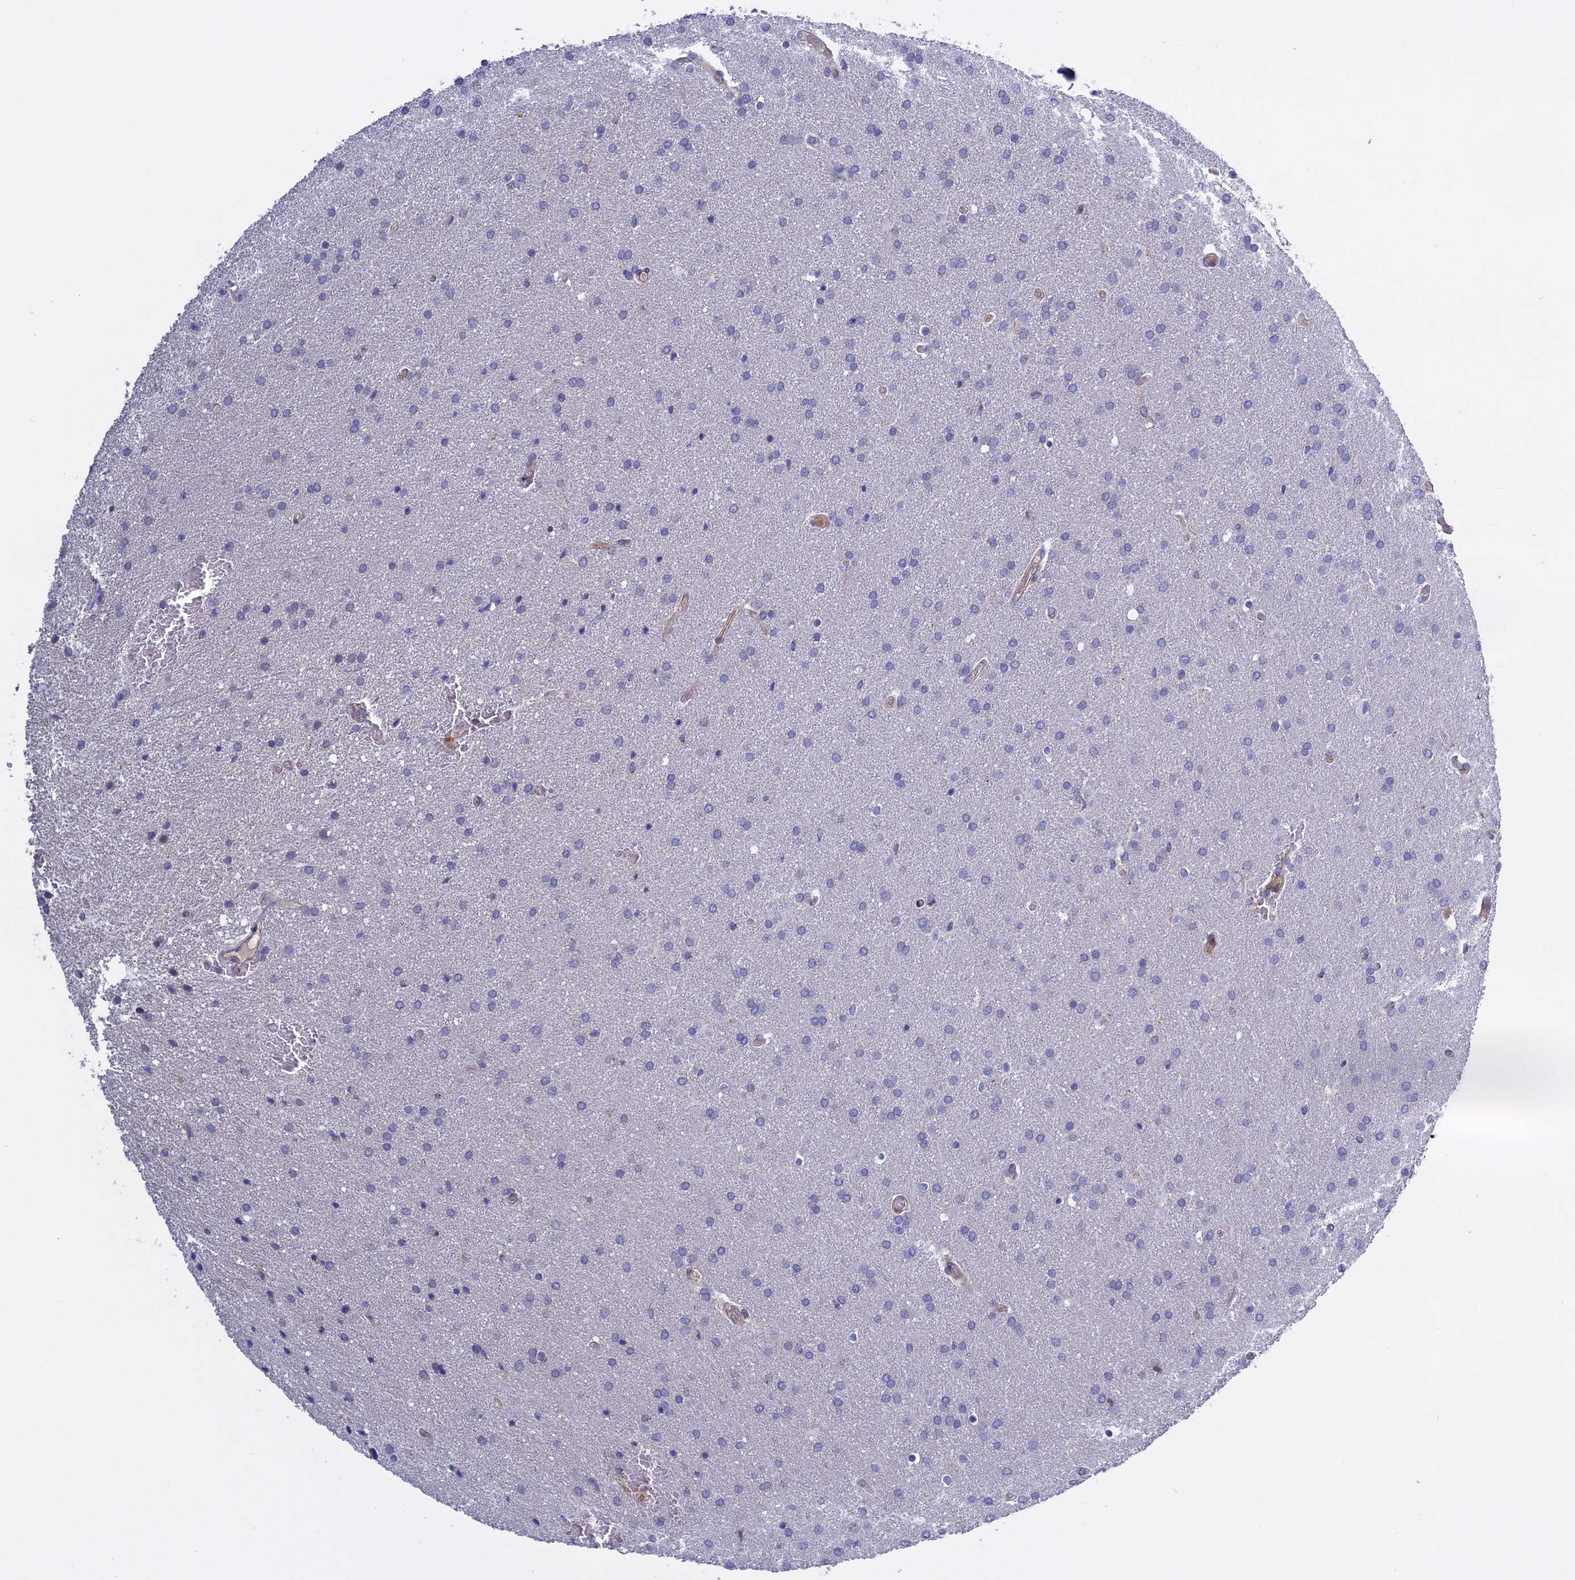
{"staining": {"intensity": "negative", "quantity": "none", "location": "none"}, "tissue": "glioma", "cell_type": "Tumor cells", "image_type": "cancer", "snomed": [{"axis": "morphology", "description": "Glioma, malignant, Low grade"}, {"axis": "topography", "description": "Brain"}], "caption": "Immunohistochemistry (IHC) micrograph of human malignant glioma (low-grade) stained for a protein (brown), which exhibits no staining in tumor cells.", "gene": "LYPD5", "patient": {"sex": "female", "age": 32}}